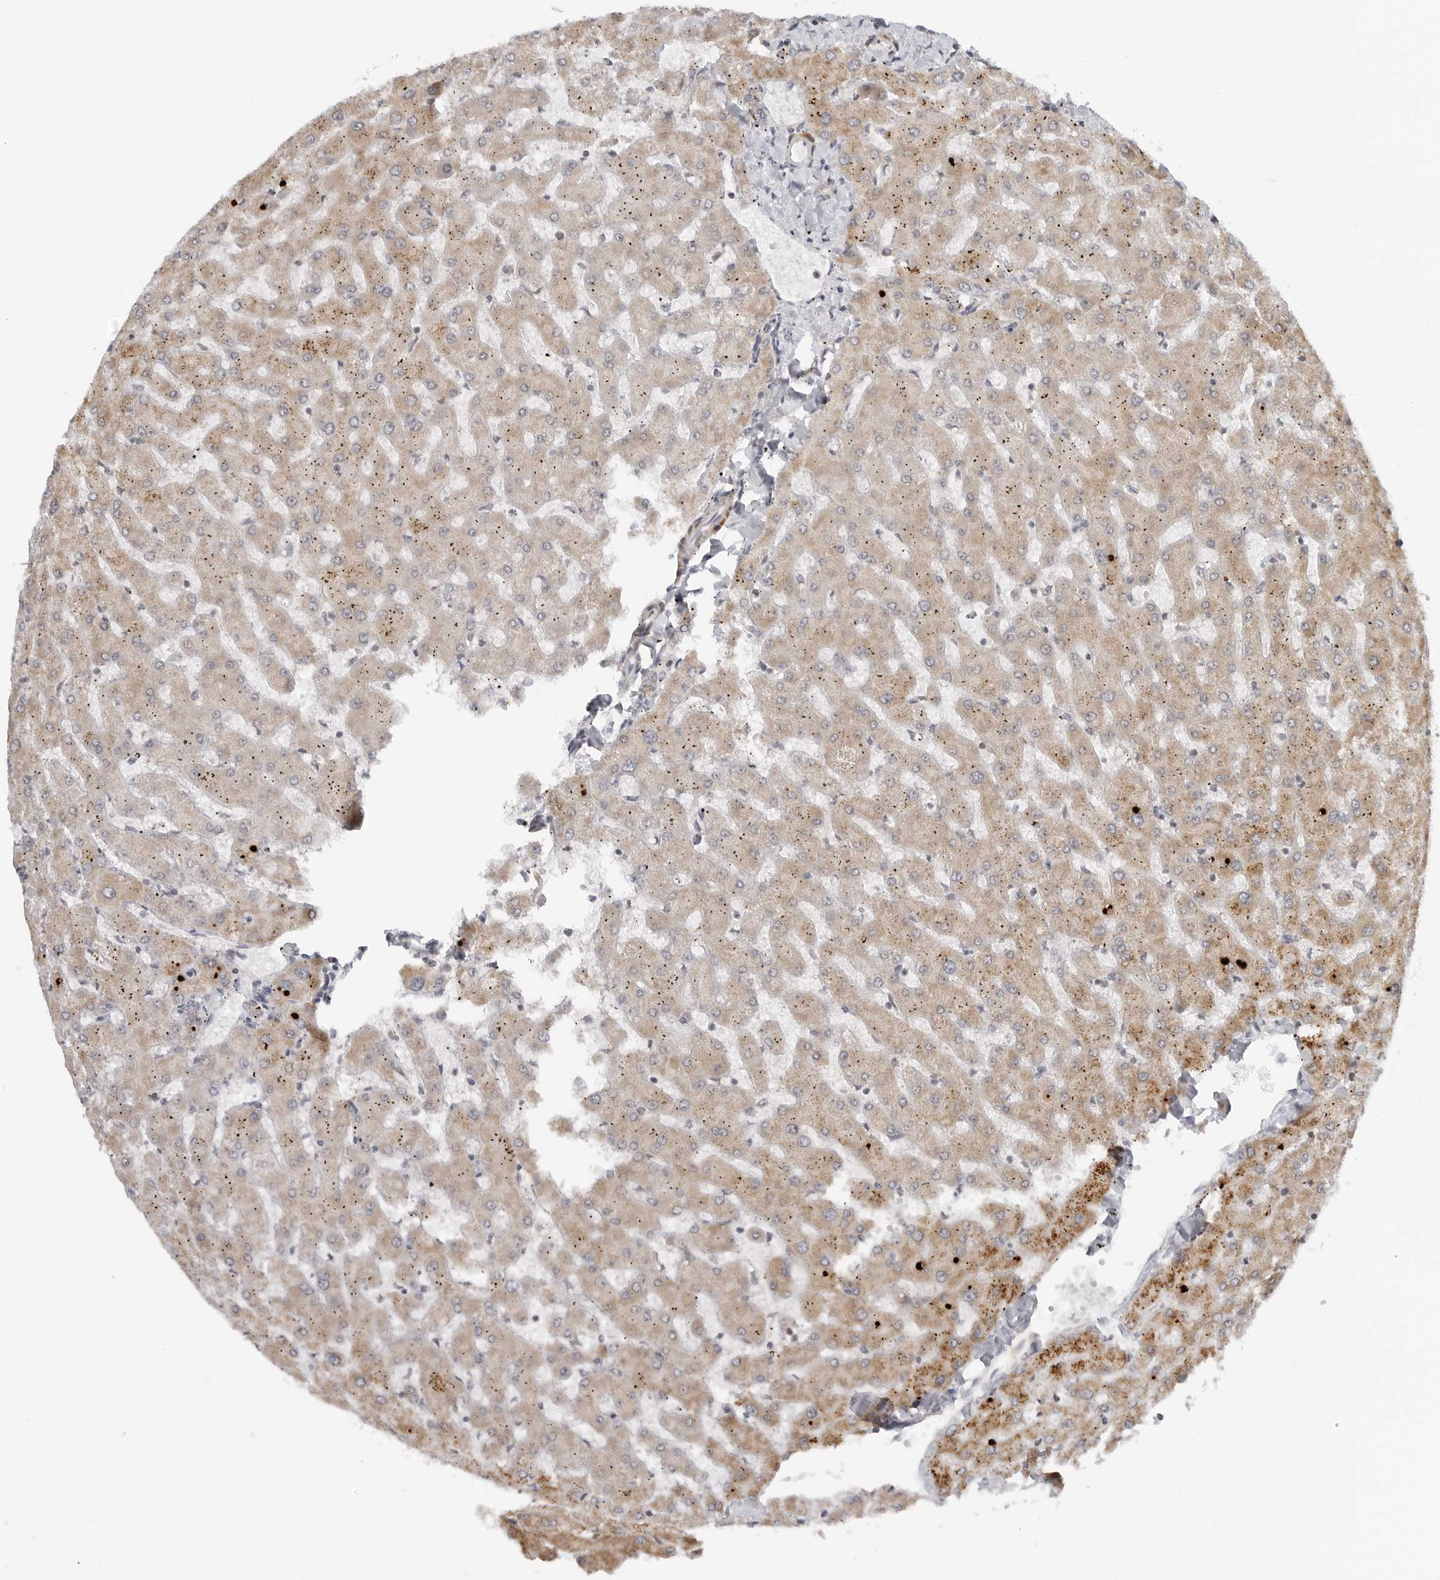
{"staining": {"intensity": "weak", "quantity": "<25%", "location": "cytoplasmic/membranous"}, "tissue": "liver", "cell_type": "Cholangiocytes", "image_type": "normal", "snomed": [{"axis": "morphology", "description": "Normal tissue, NOS"}, {"axis": "topography", "description": "Liver"}], "caption": "Immunohistochemistry of normal human liver exhibits no positivity in cholangiocytes. The staining is performed using DAB (3,3'-diaminobenzidine) brown chromogen with nuclei counter-stained in using hematoxylin.", "gene": "PEX2", "patient": {"sex": "female", "age": 63}}